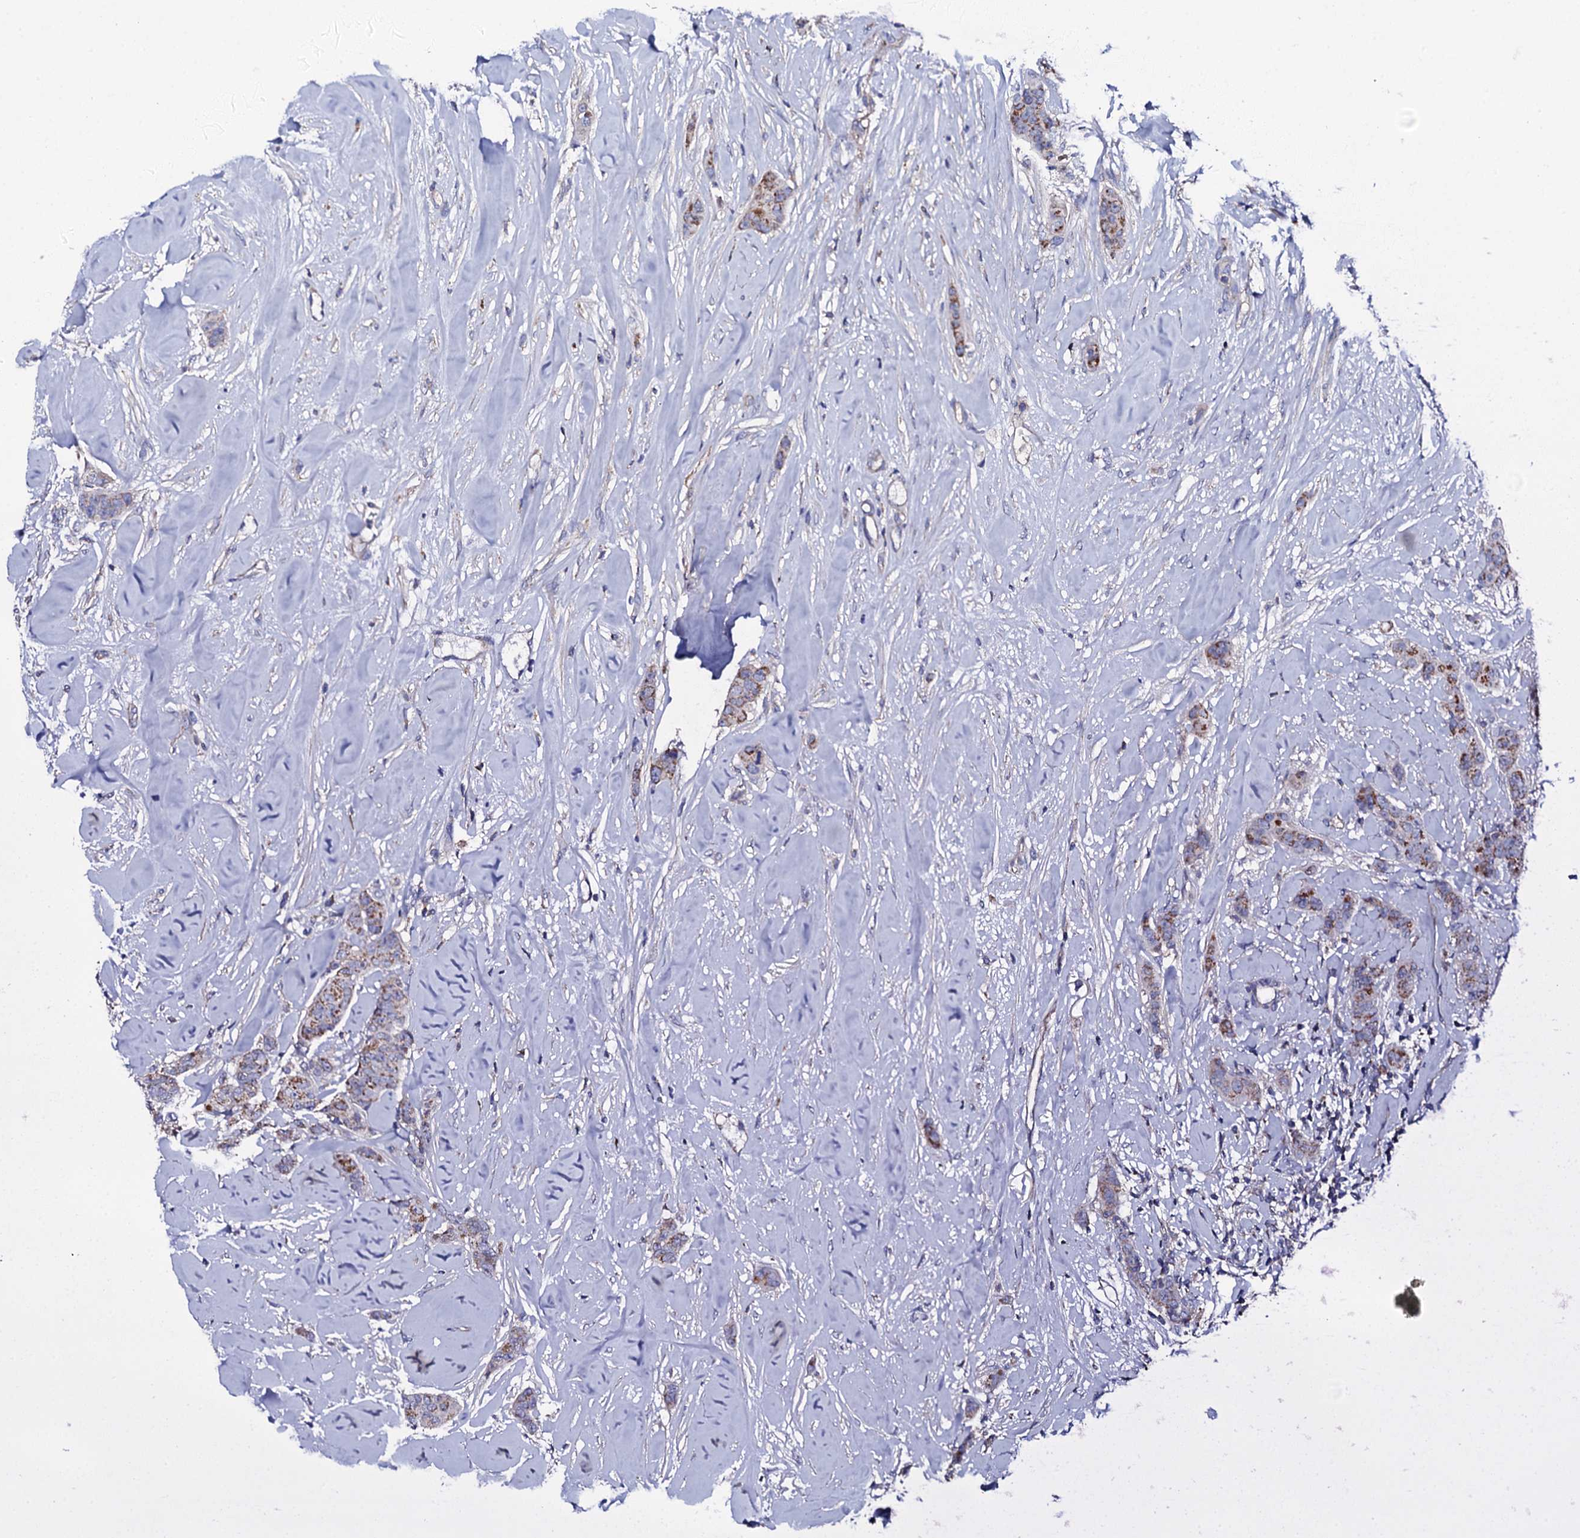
{"staining": {"intensity": "moderate", "quantity": "25%-75%", "location": "cytoplasmic/membranous"}, "tissue": "breast cancer", "cell_type": "Tumor cells", "image_type": "cancer", "snomed": [{"axis": "morphology", "description": "Duct carcinoma"}, {"axis": "topography", "description": "Breast"}], "caption": "Immunohistochemistry (IHC) photomicrograph of neoplastic tissue: human breast cancer stained using IHC displays medium levels of moderate protein expression localized specifically in the cytoplasmic/membranous of tumor cells, appearing as a cytoplasmic/membranous brown color.", "gene": "TCAF2", "patient": {"sex": "female", "age": 40}}